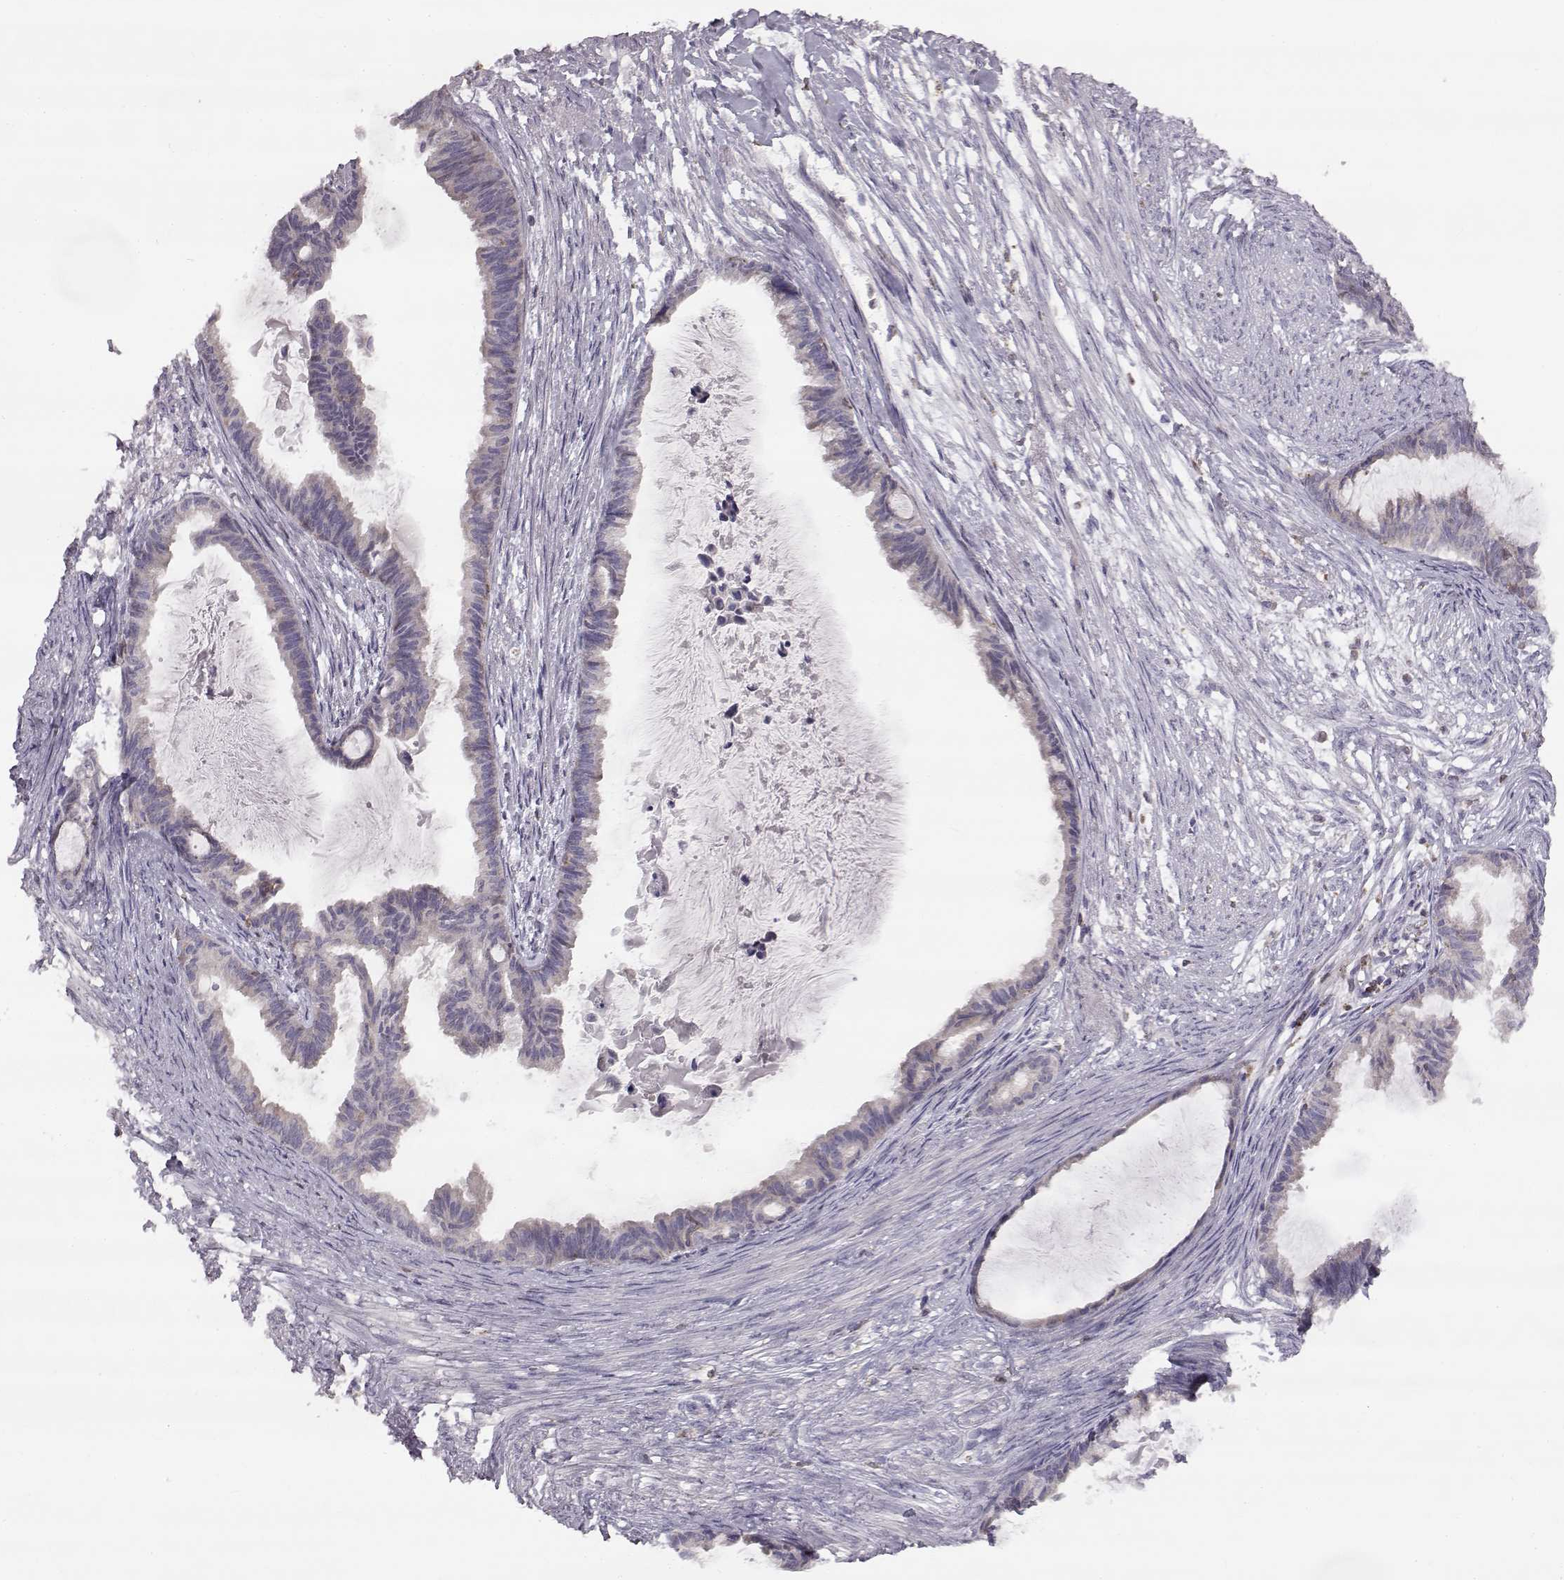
{"staining": {"intensity": "negative", "quantity": "none", "location": "none"}, "tissue": "endometrial cancer", "cell_type": "Tumor cells", "image_type": "cancer", "snomed": [{"axis": "morphology", "description": "Adenocarcinoma, NOS"}, {"axis": "topography", "description": "Endometrium"}], "caption": "Immunohistochemistry of human endometrial adenocarcinoma demonstrates no expression in tumor cells. (Stains: DAB IHC with hematoxylin counter stain, Microscopy: brightfield microscopy at high magnification).", "gene": "SPAG17", "patient": {"sex": "female", "age": 86}}